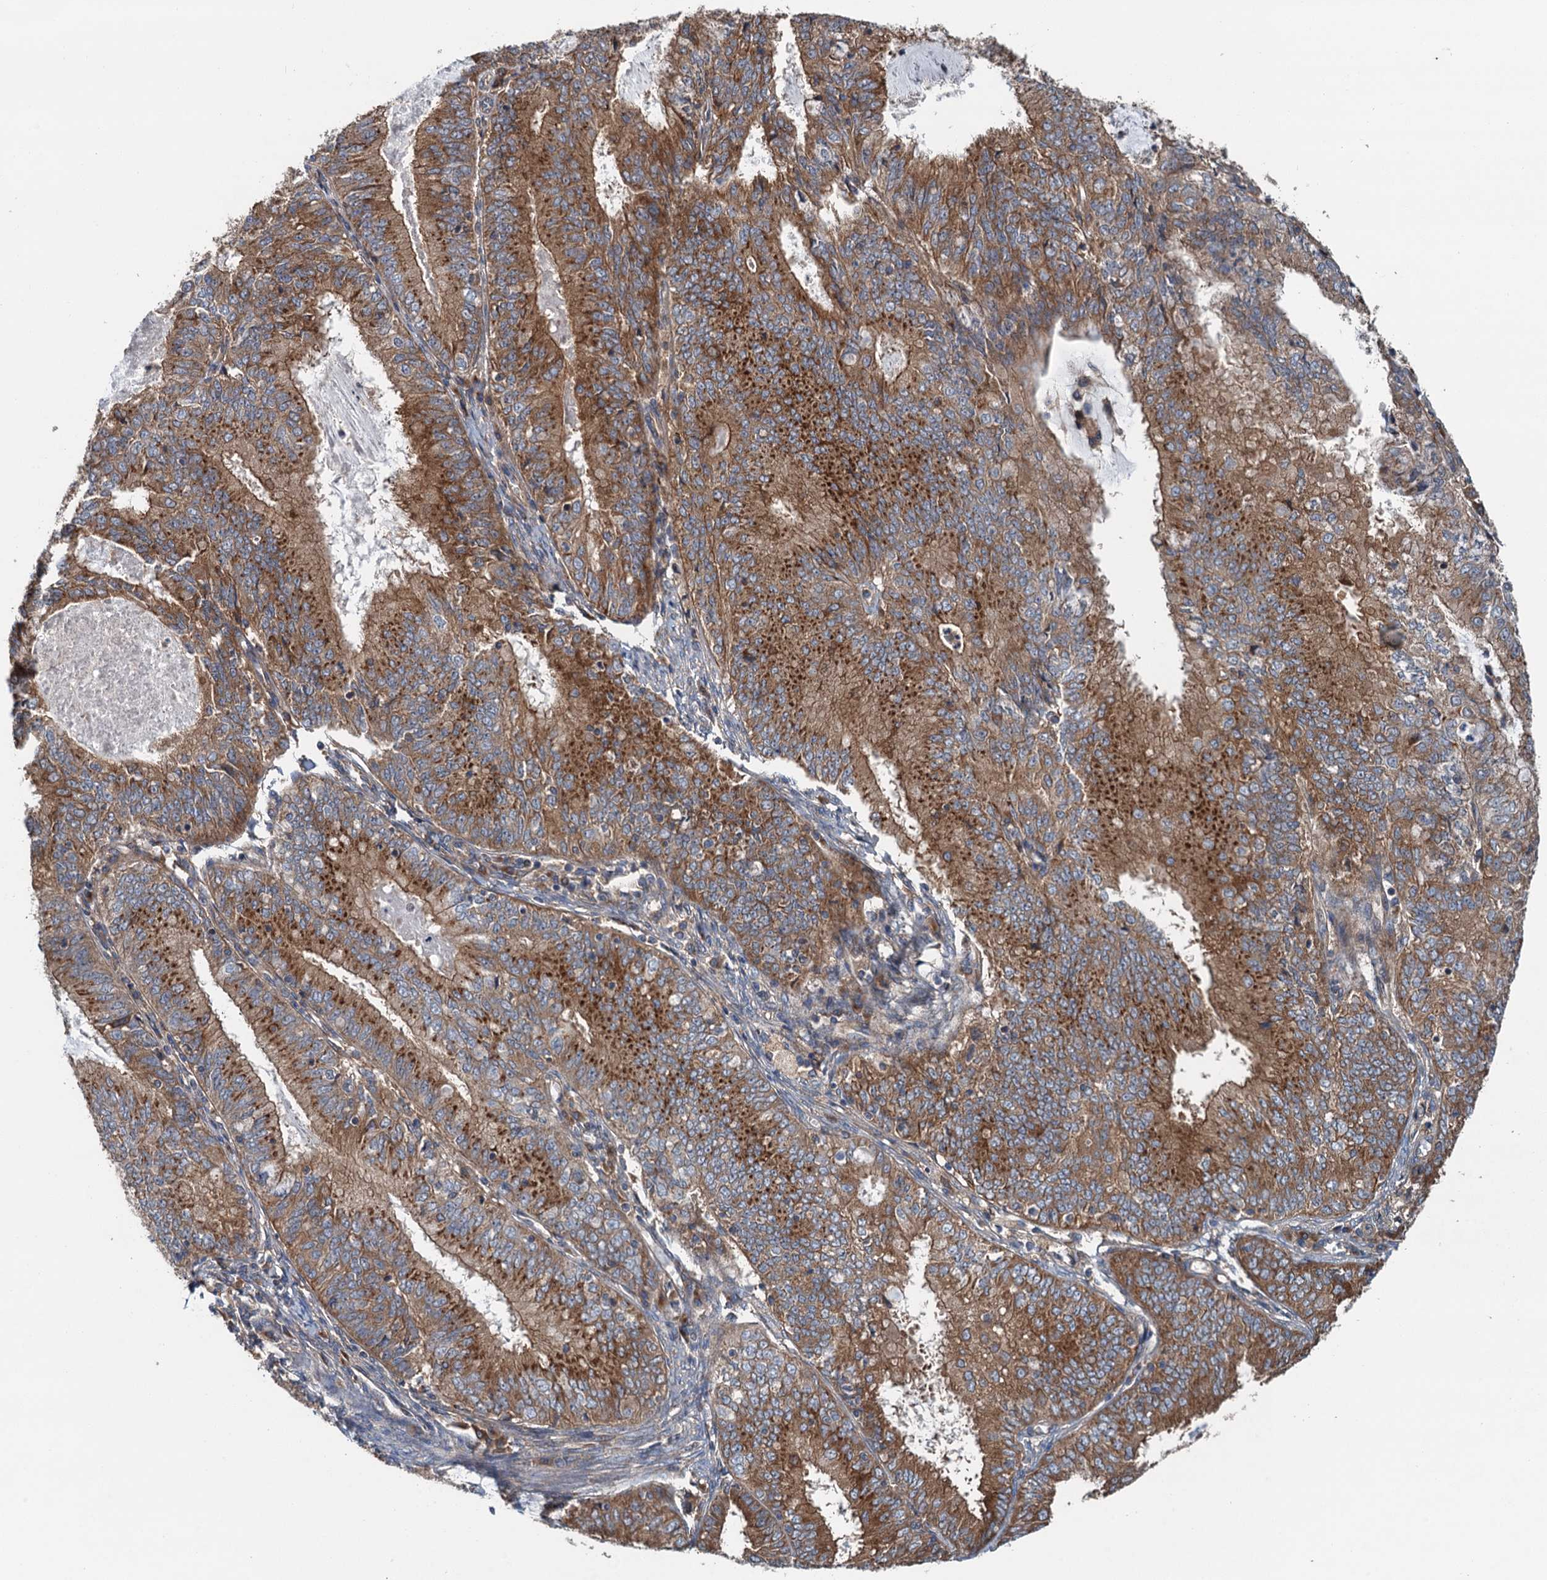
{"staining": {"intensity": "moderate", "quantity": ">75%", "location": "cytoplasmic/membranous"}, "tissue": "endometrial cancer", "cell_type": "Tumor cells", "image_type": "cancer", "snomed": [{"axis": "morphology", "description": "Adenocarcinoma, NOS"}, {"axis": "topography", "description": "Endometrium"}], "caption": "Adenocarcinoma (endometrial) stained with DAB (3,3'-diaminobenzidine) immunohistochemistry (IHC) exhibits medium levels of moderate cytoplasmic/membranous staining in approximately >75% of tumor cells.", "gene": "COG3", "patient": {"sex": "female", "age": 57}}